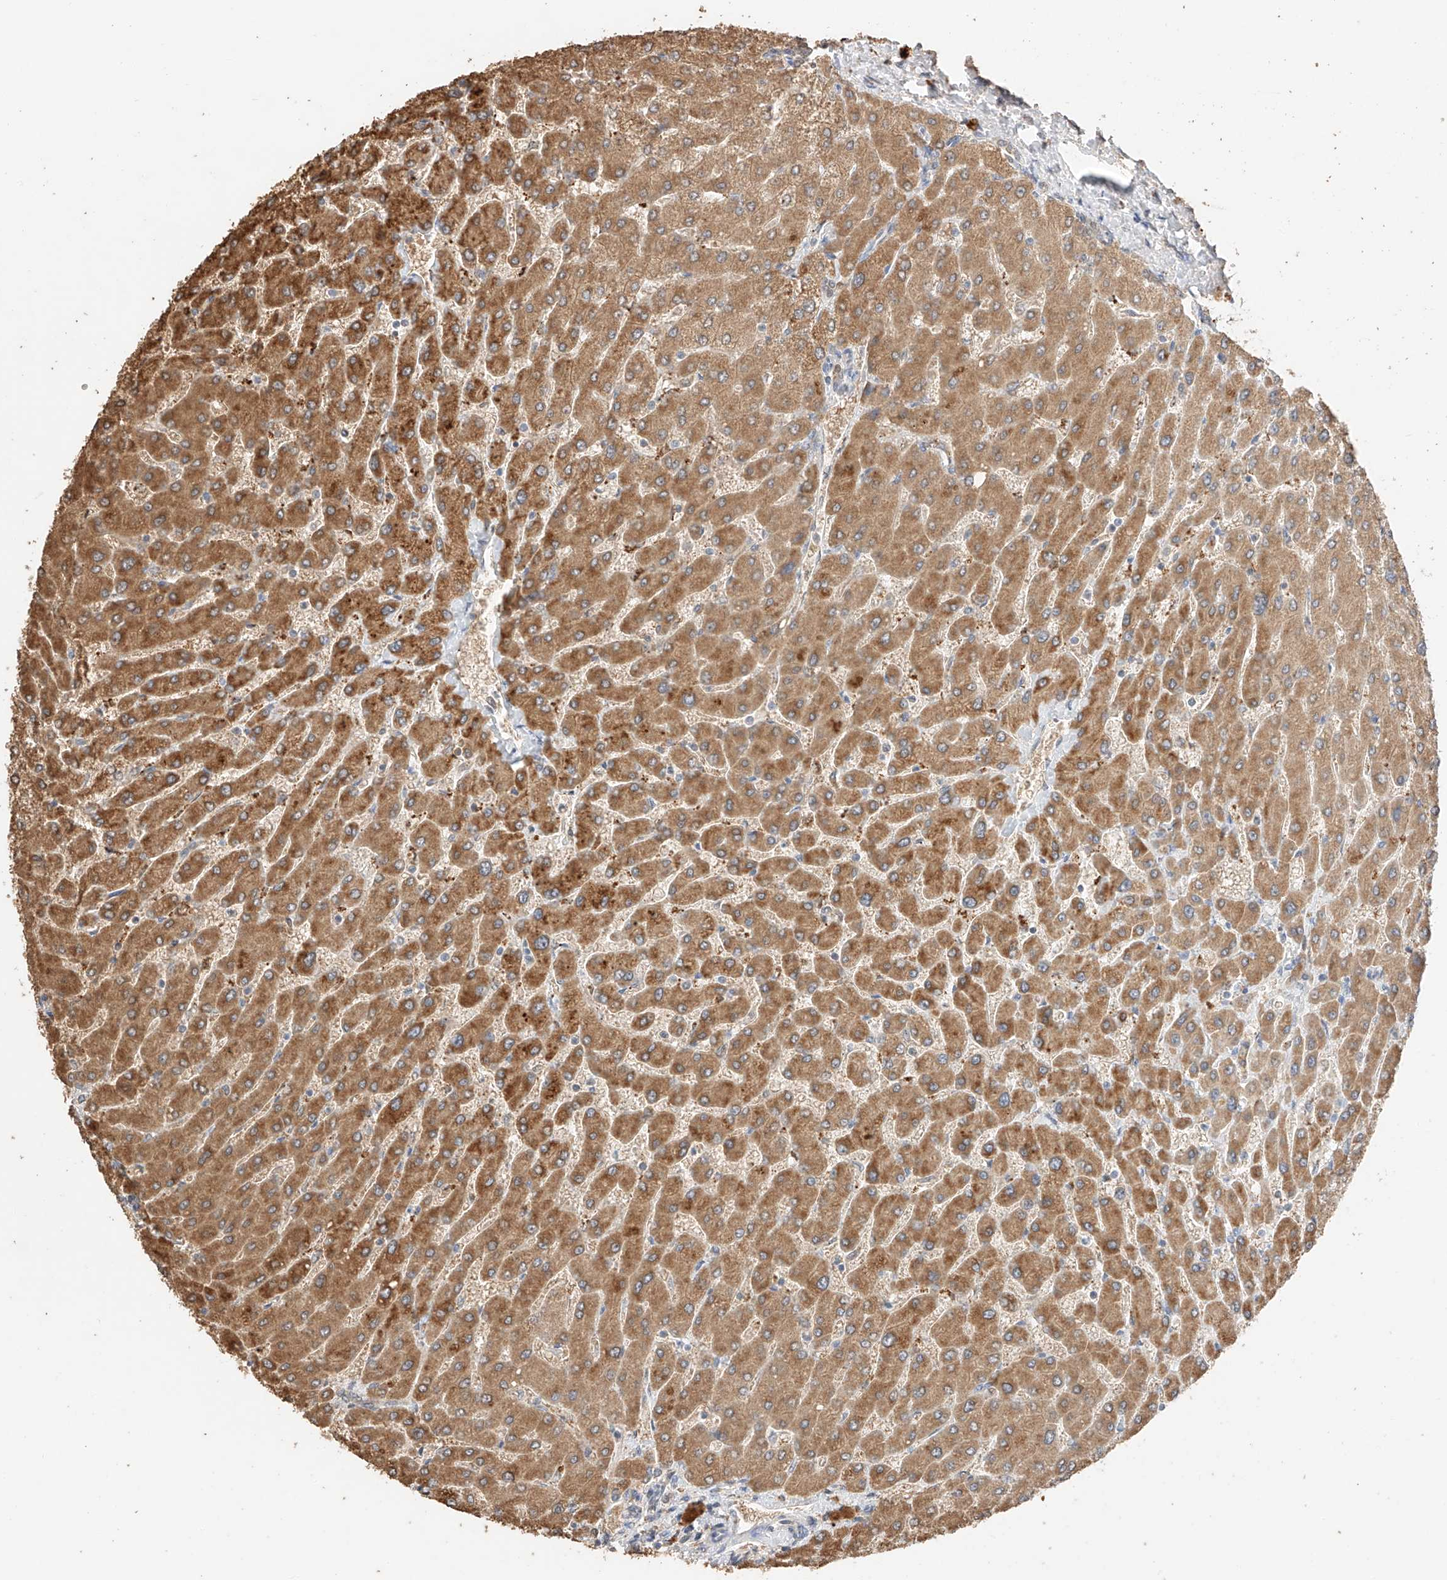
{"staining": {"intensity": "moderate", "quantity": "25%-75%", "location": "cytoplasmic/membranous"}, "tissue": "liver", "cell_type": "Cholangiocytes", "image_type": "normal", "snomed": [{"axis": "morphology", "description": "Normal tissue, NOS"}, {"axis": "topography", "description": "Liver"}], "caption": "The immunohistochemical stain labels moderate cytoplasmic/membranous expression in cholangiocytes of benign liver.", "gene": "IL22RA2", "patient": {"sex": "male", "age": 55}}